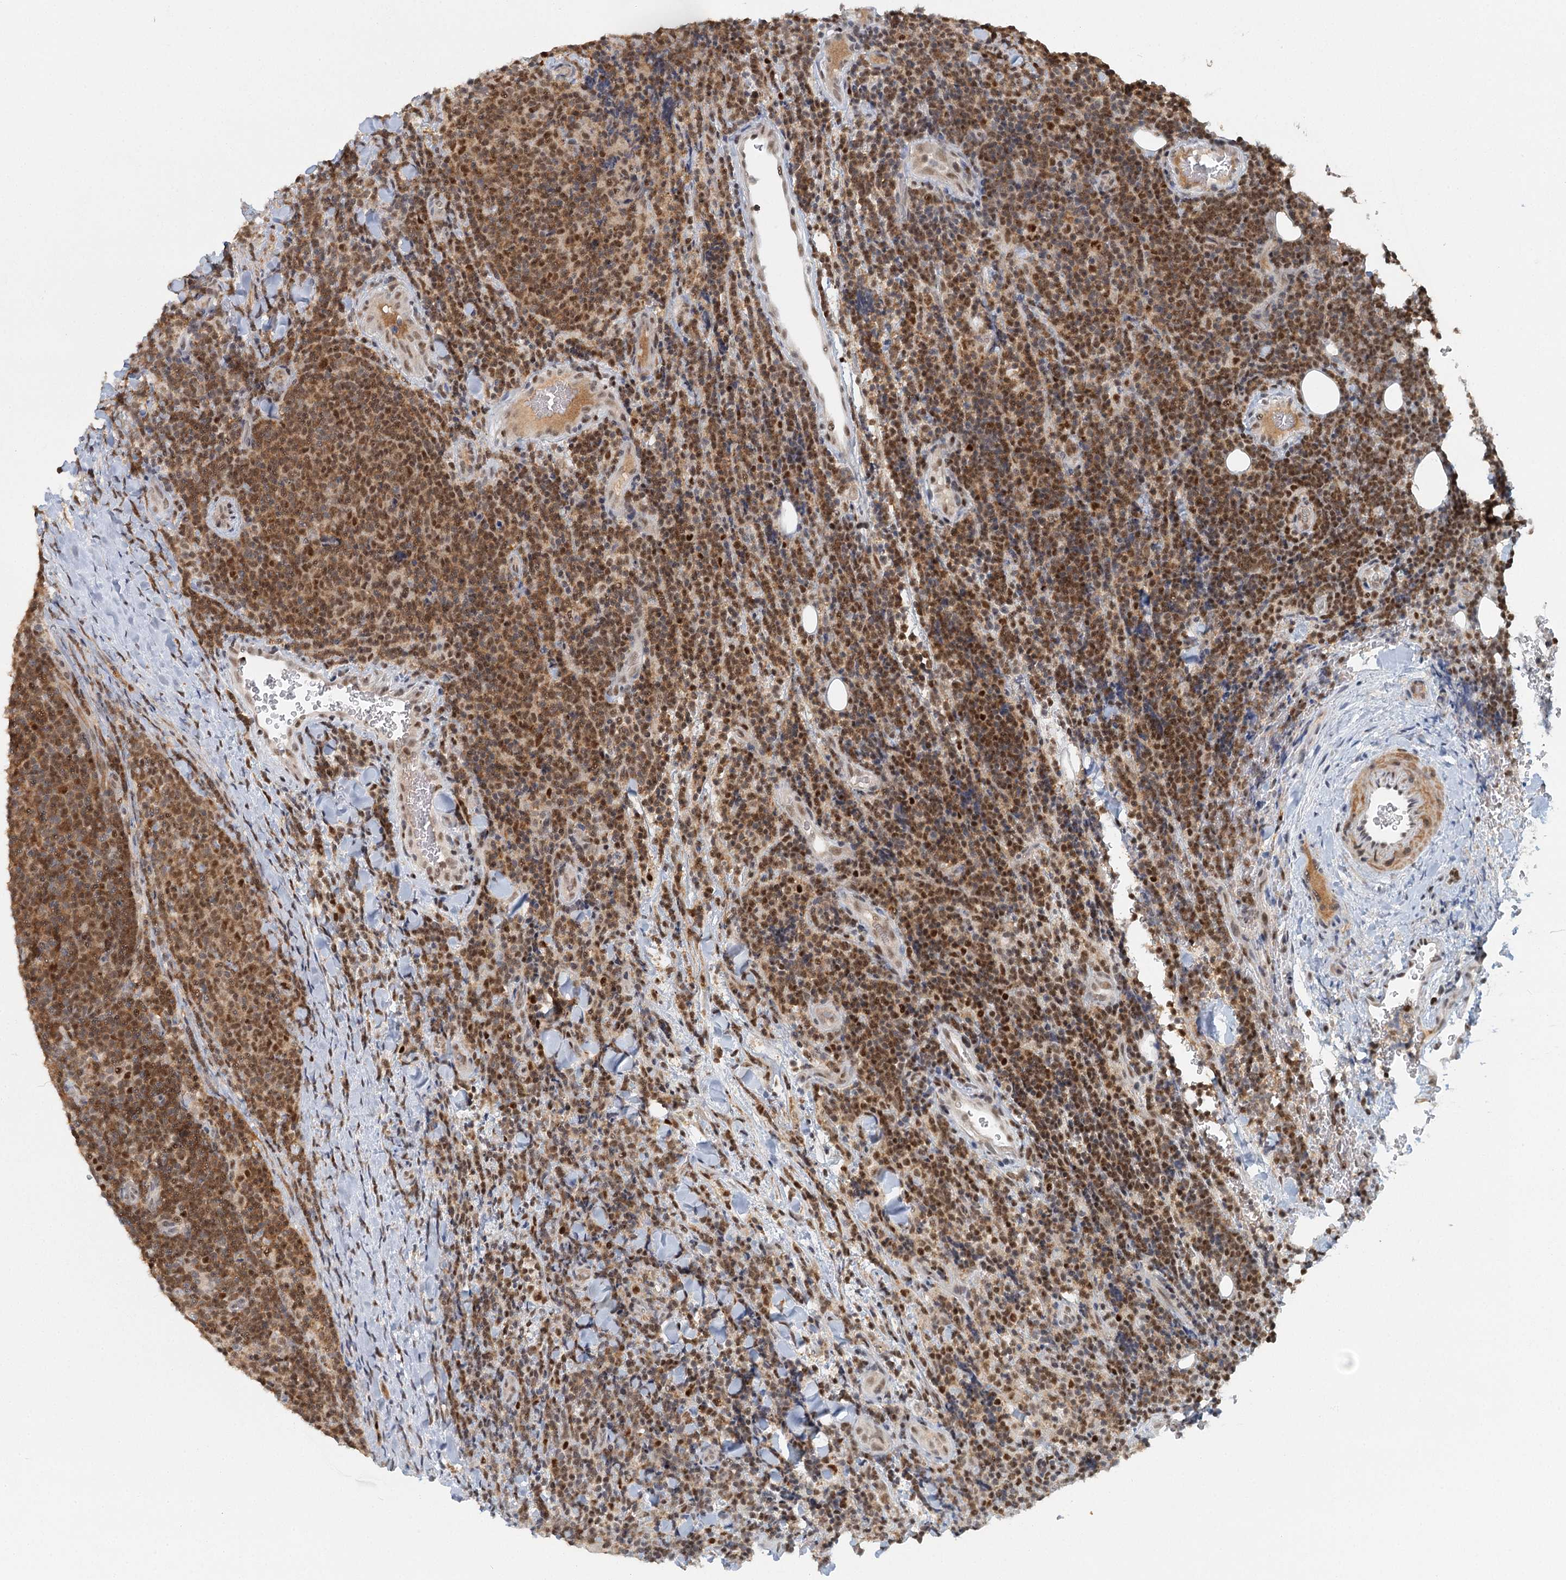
{"staining": {"intensity": "moderate", "quantity": ">75%", "location": "cytoplasmic/membranous,nuclear"}, "tissue": "lymphoma", "cell_type": "Tumor cells", "image_type": "cancer", "snomed": [{"axis": "morphology", "description": "Malignant lymphoma, non-Hodgkin's type, Low grade"}, {"axis": "topography", "description": "Lymph node"}], "caption": "Immunohistochemical staining of lymphoma demonstrates medium levels of moderate cytoplasmic/membranous and nuclear expression in approximately >75% of tumor cells.", "gene": "GPATCH11", "patient": {"sex": "male", "age": 66}}